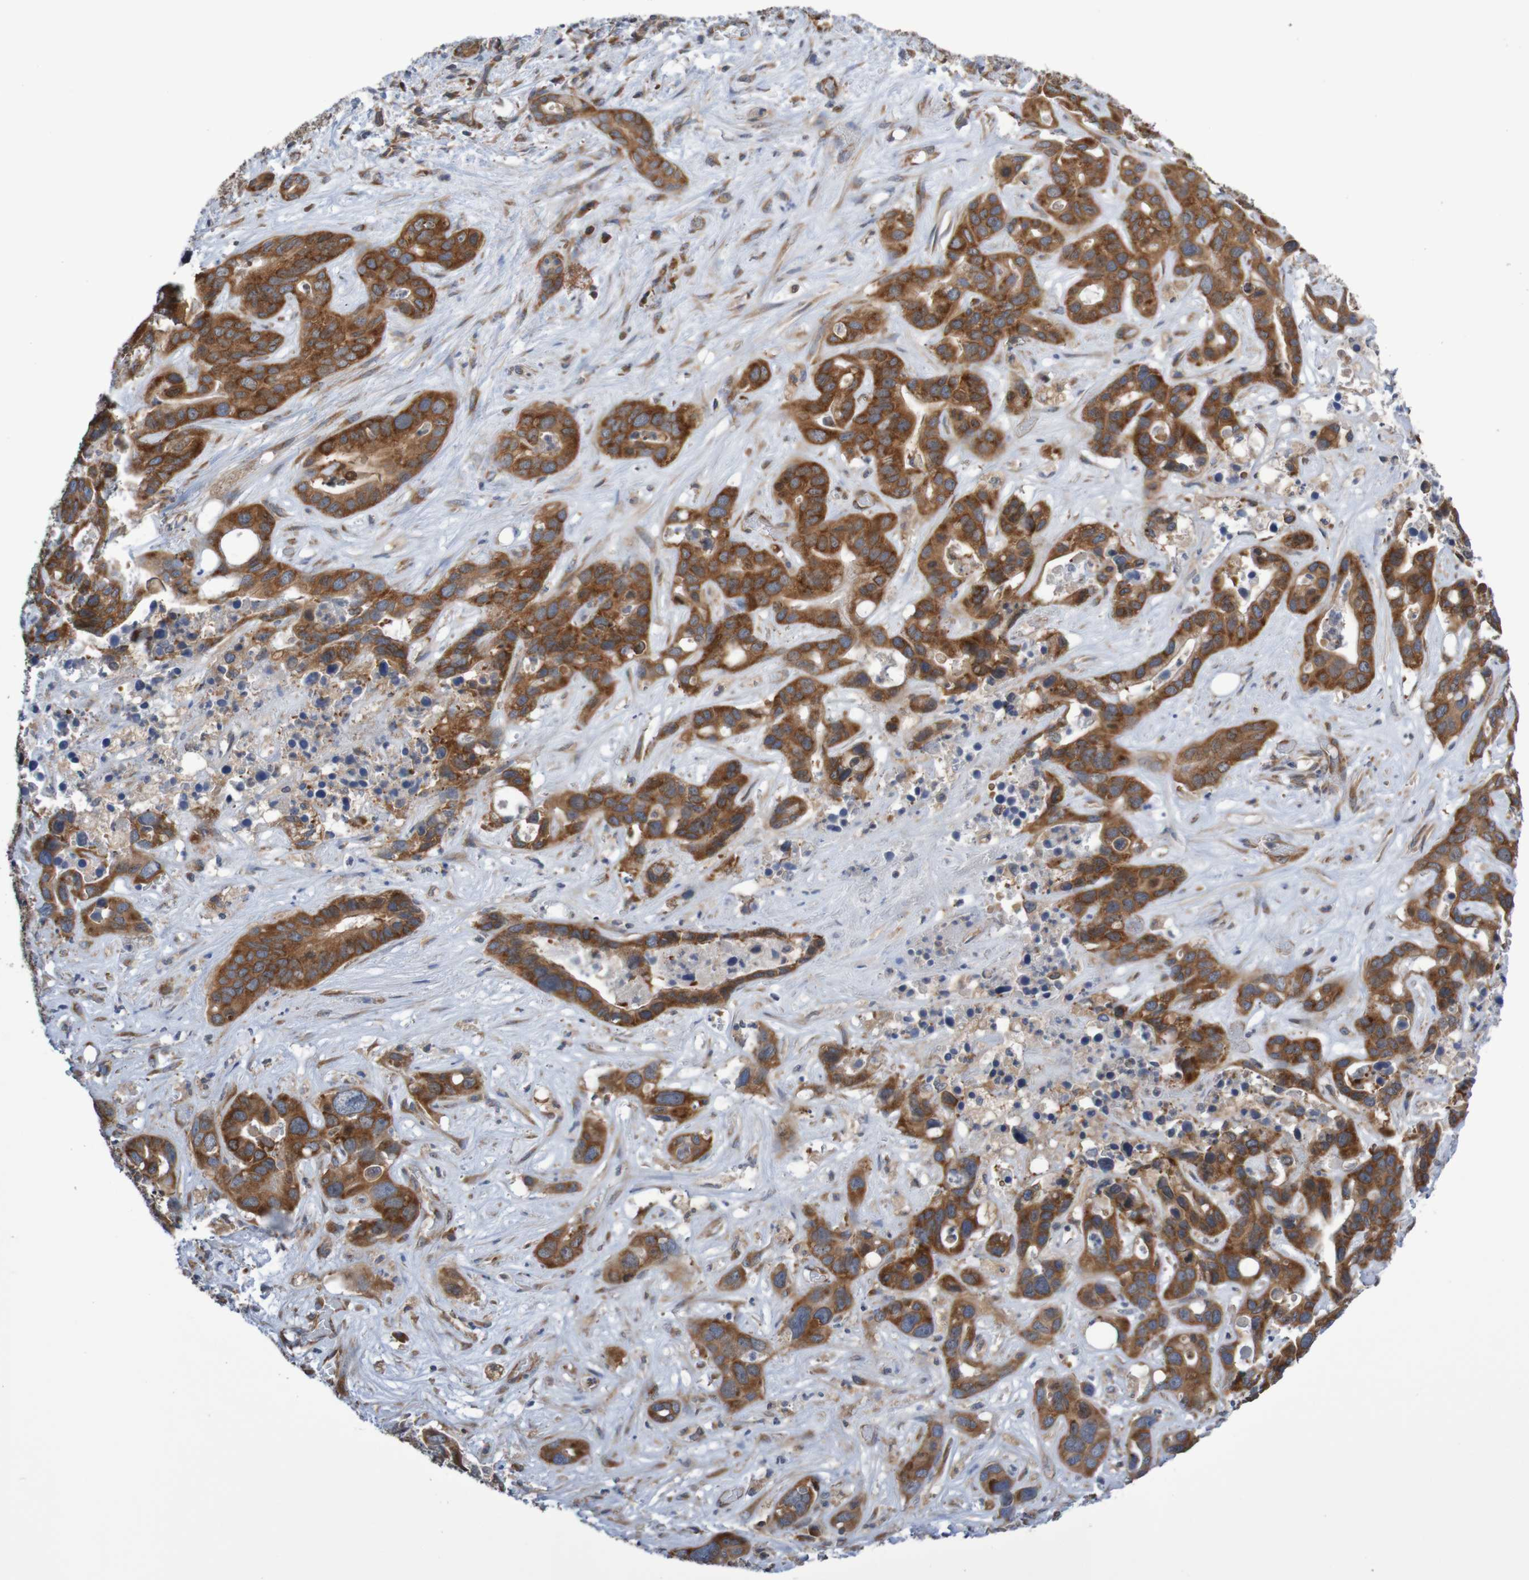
{"staining": {"intensity": "strong", "quantity": ">75%", "location": "cytoplasmic/membranous"}, "tissue": "liver cancer", "cell_type": "Tumor cells", "image_type": "cancer", "snomed": [{"axis": "morphology", "description": "Cholangiocarcinoma"}, {"axis": "topography", "description": "Liver"}], "caption": "IHC (DAB (3,3'-diaminobenzidine)) staining of liver cancer exhibits strong cytoplasmic/membranous protein expression in about >75% of tumor cells.", "gene": "LRRC47", "patient": {"sex": "female", "age": 65}}